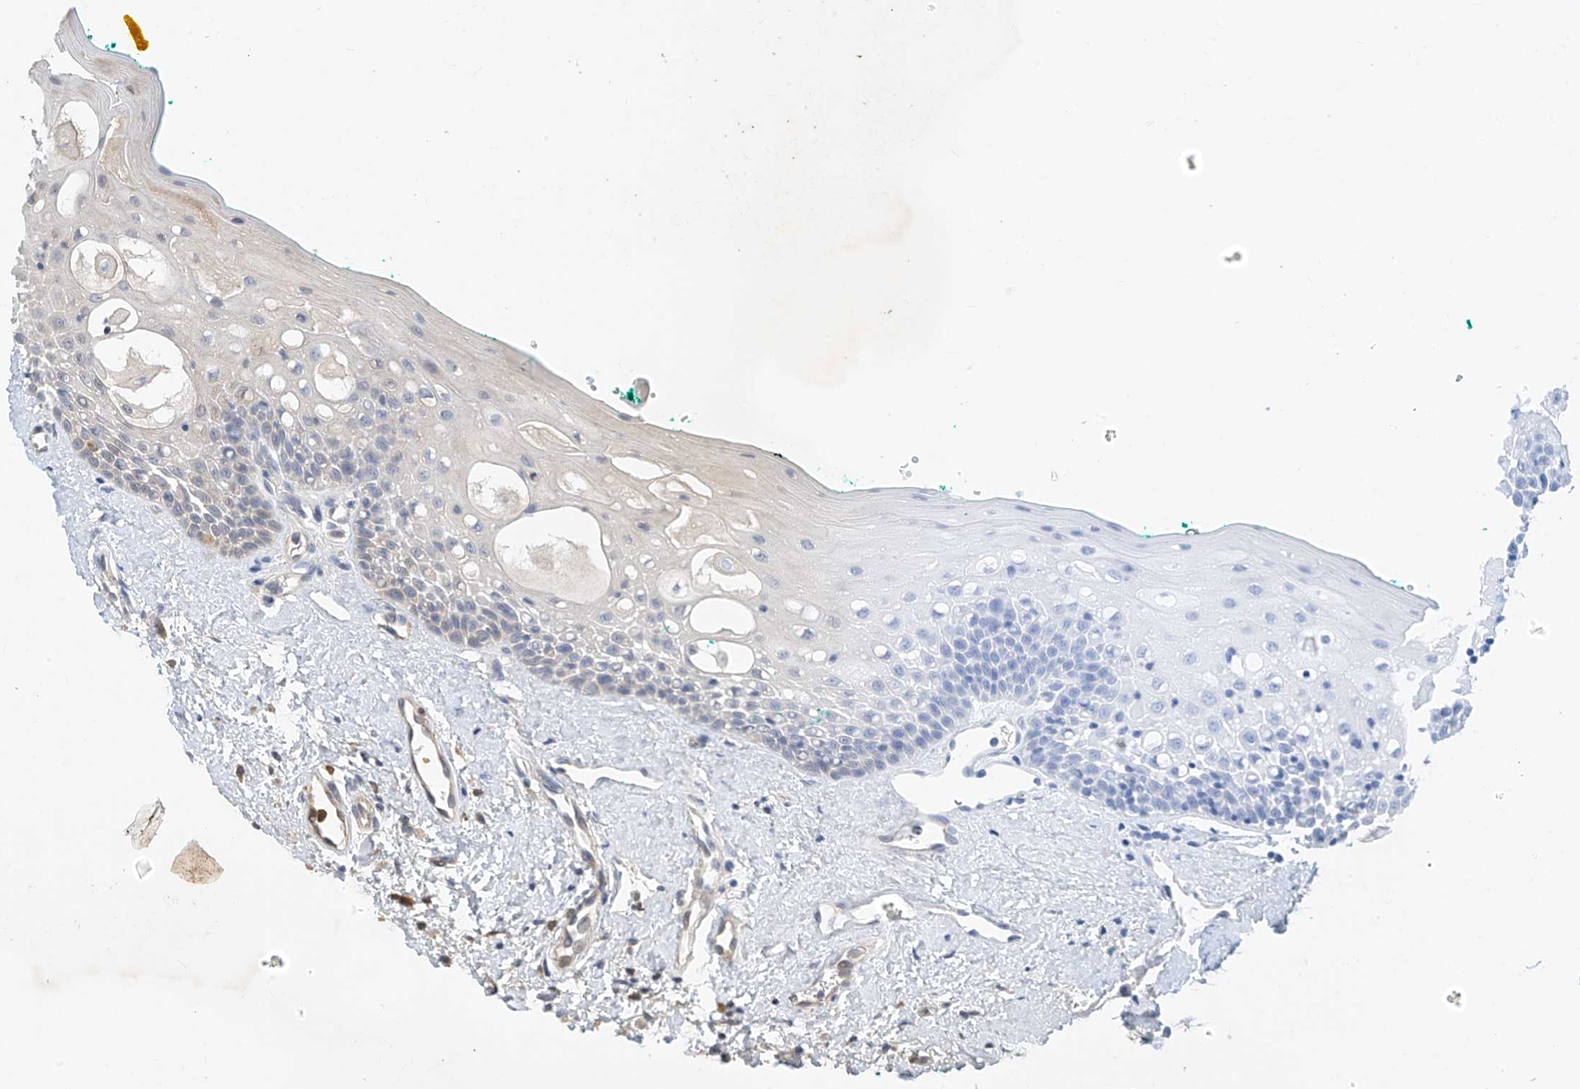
{"staining": {"intensity": "weak", "quantity": "<25%", "location": "cytoplasmic/membranous"}, "tissue": "oral mucosa", "cell_type": "Squamous epithelial cells", "image_type": "normal", "snomed": [{"axis": "morphology", "description": "Normal tissue, NOS"}, {"axis": "topography", "description": "Oral tissue"}], "caption": "High power microscopy micrograph of an immunohistochemistry micrograph of benign oral mucosa, revealing no significant positivity in squamous epithelial cells. (IHC, brightfield microscopy, high magnification).", "gene": "OFD1", "patient": {"sex": "female", "age": 70}}